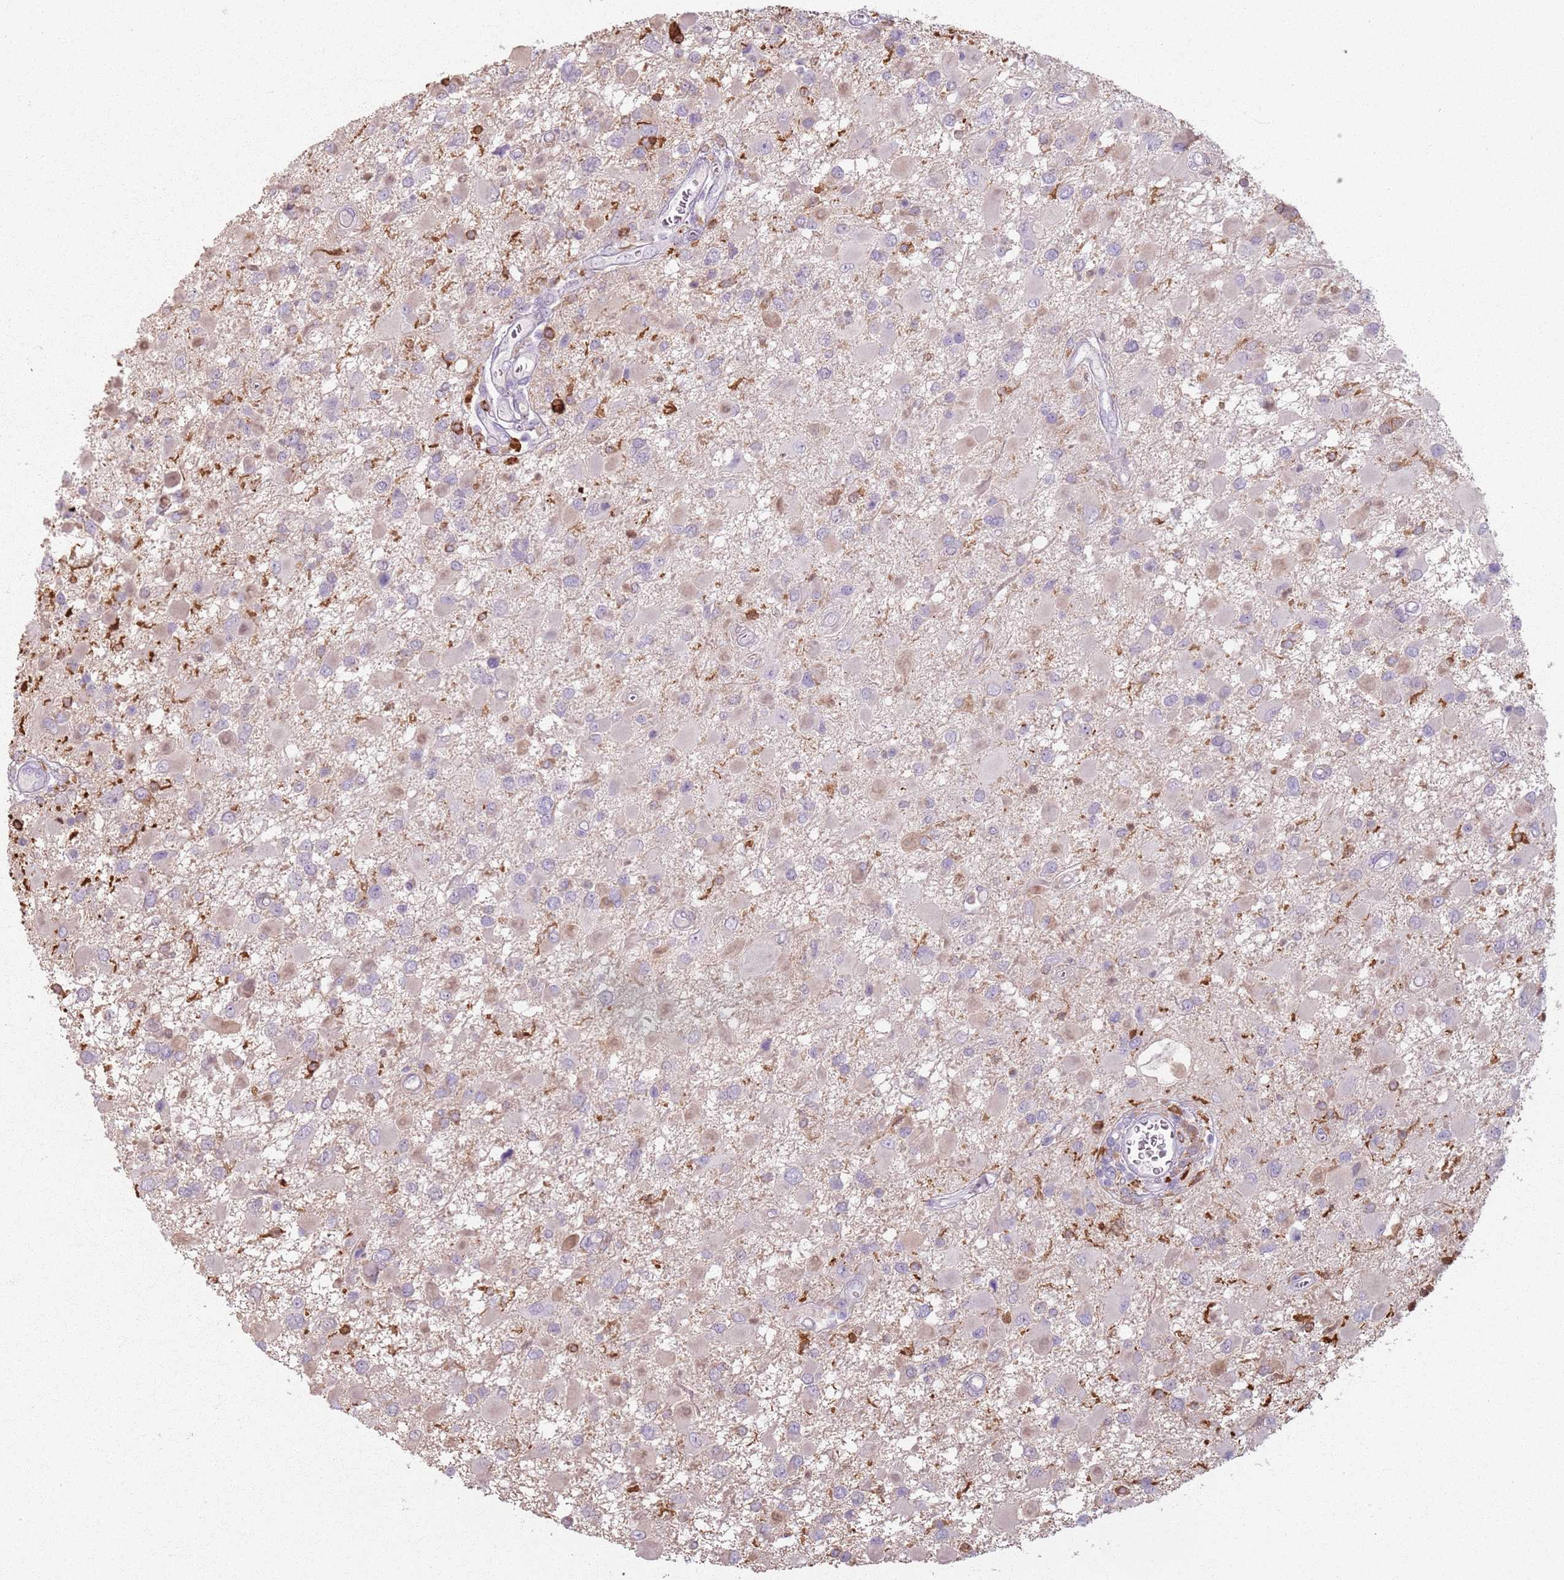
{"staining": {"intensity": "negative", "quantity": "none", "location": "none"}, "tissue": "glioma", "cell_type": "Tumor cells", "image_type": "cancer", "snomed": [{"axis": "morphology", "description": "Glioma, malignant, High grade"}, {"axis": "topography", "description": "Brain"}], "caption": "The immunohistochemistry (IHC) histopathology image has no significant staining in tumor cells of malignant glioma (high-grade) tissue.", "gene": "GDPGP1", "patient": {"sex": "male", "age": 53}}